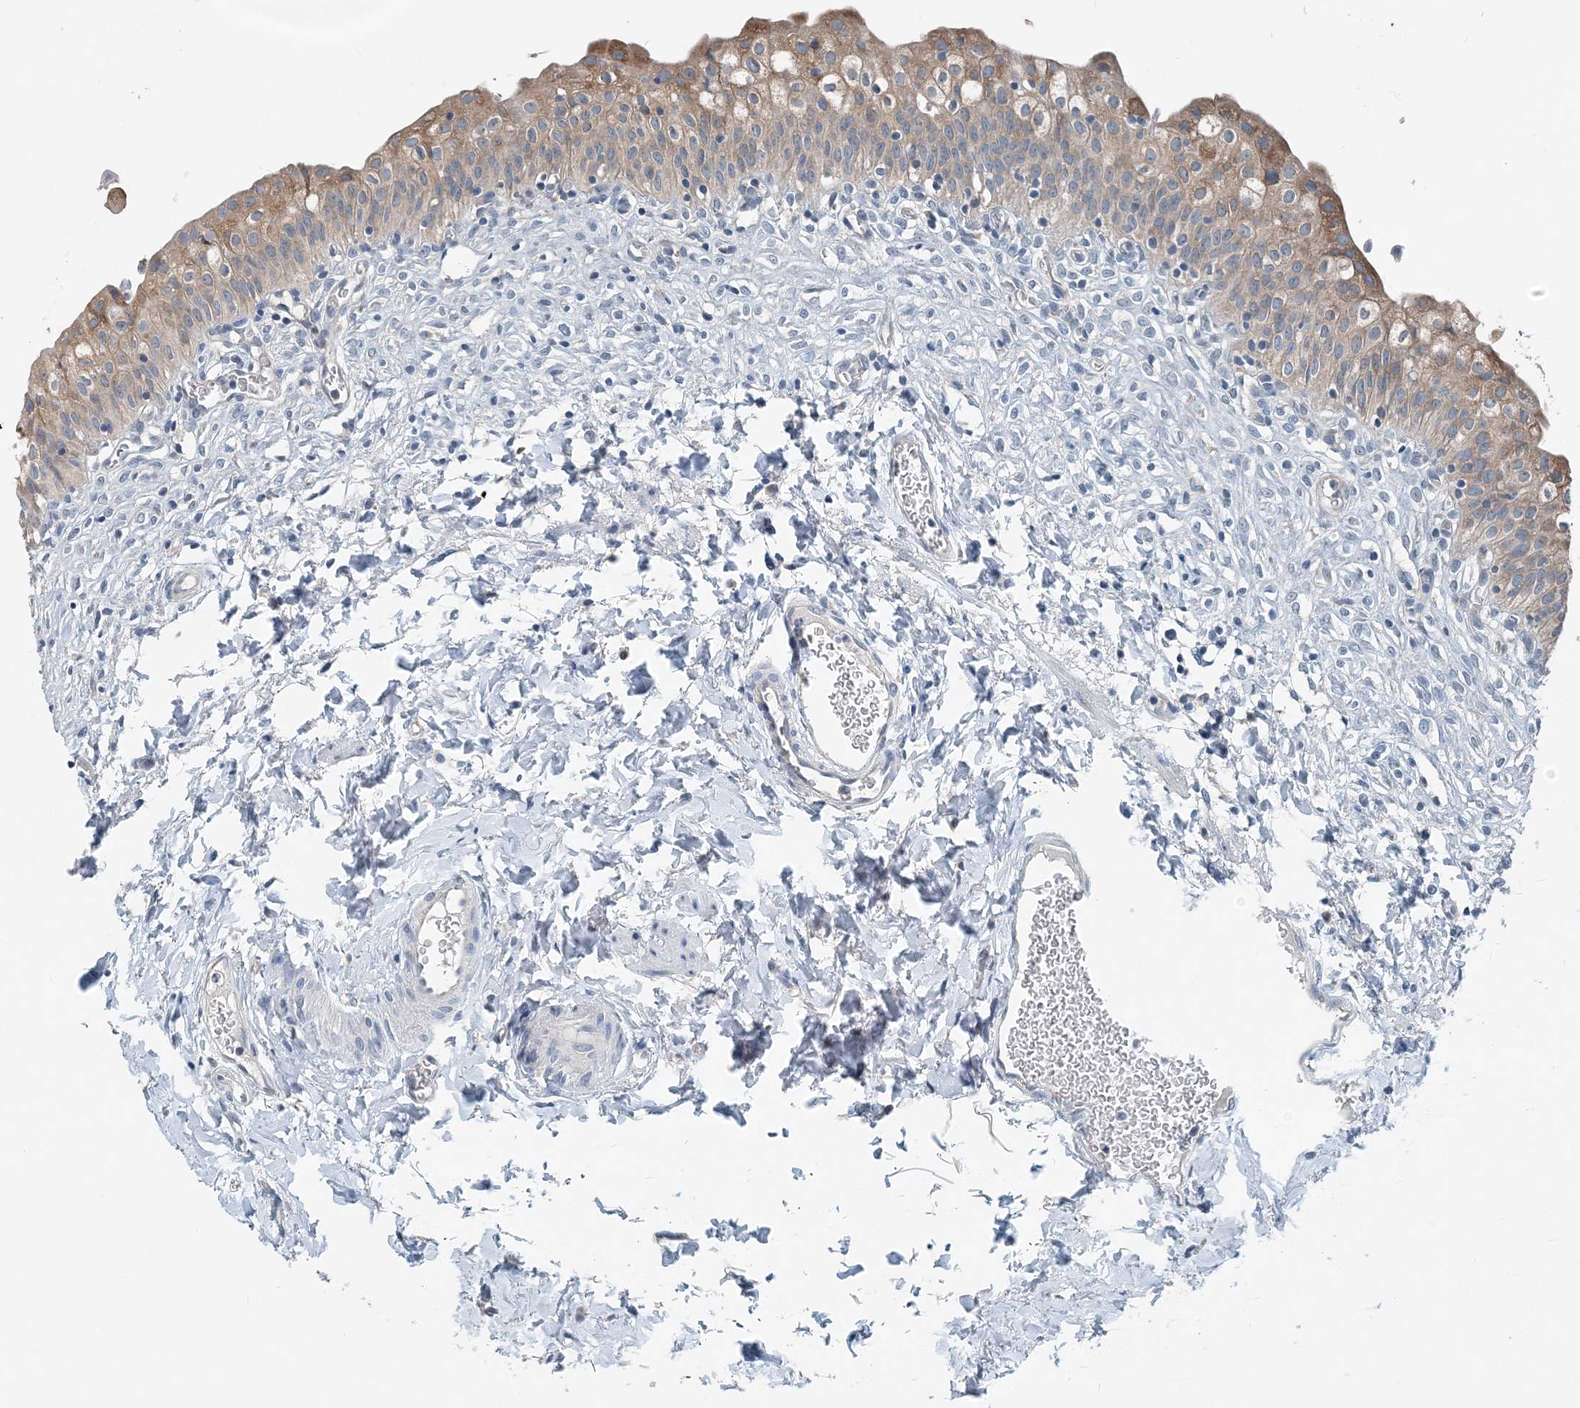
{"staining": {"intensity": "moderate", "quantity": "25%-75%", "location": "cytoplasmic/membranous"}, "tissue": "urinary bladder", "cell_type": "Urothelial cells", "image_type": "normal", "snomed": [{"axis": "morphology", "description": "Normal tissue, NOS"}, {"axis": "topography", "description": "Urinary bladder"}], "caption": "Protein expression analysis of benign urinary bladder exhibits moderate cytoplasmic/membranous expression in about 25%-75% of urothelial cells.", "gene": "EEF1A2", "patient": {"sex": "male", "age": 55}}